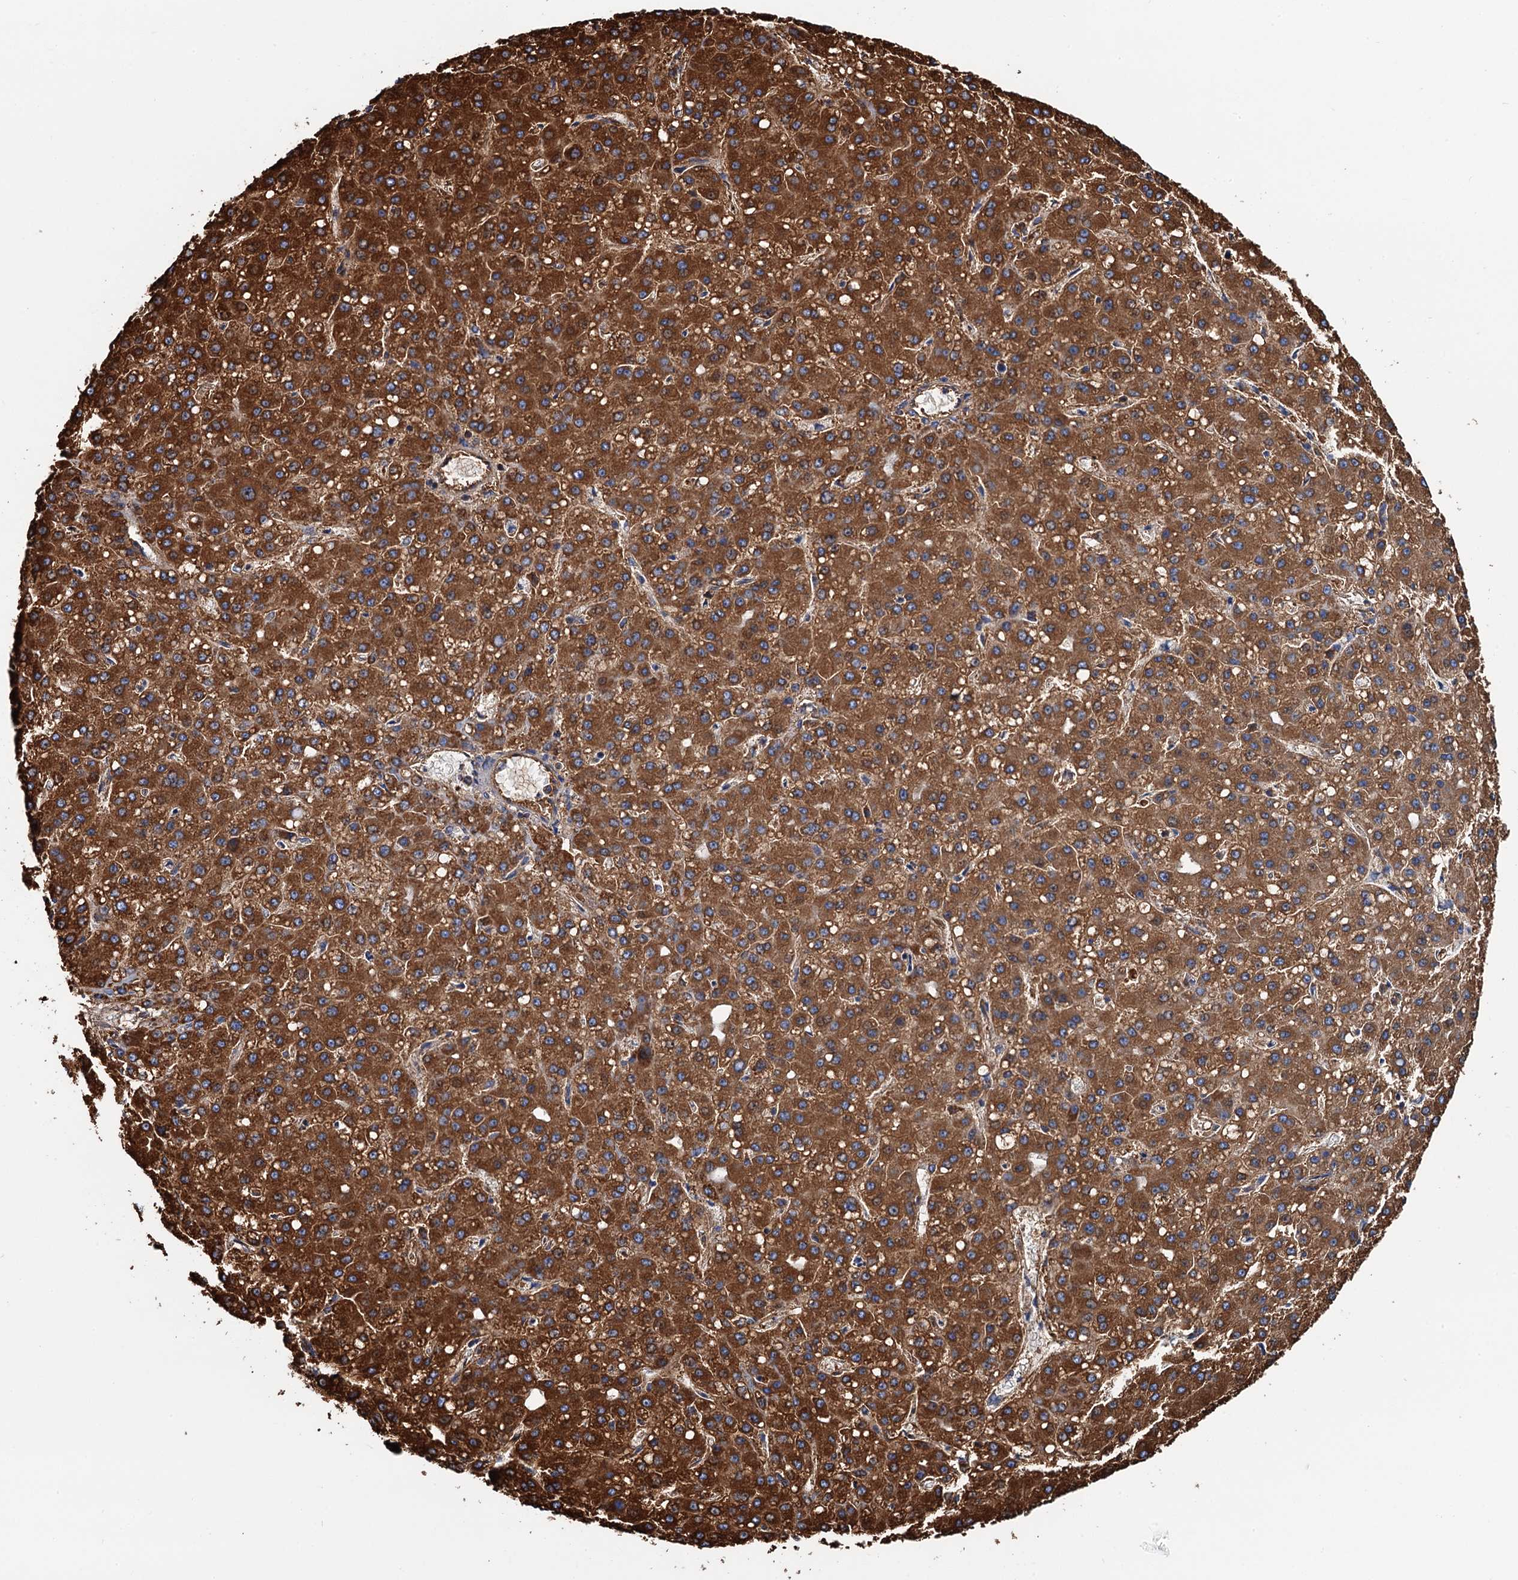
{"staining": {"intensity": "strong", "quantity": ">75%", "location": "cytoplasmic/membranous"}, "tissue": "liver cancer", "cell_type": "Tumor cells", "image_type": "cancer", "snomed": [{"axis": "morphology", "description": "Carcinoma, Hepatocellular, NOS"}, {"axis": "topography", "description": "Liver"}], "caption": "Strong cytoplasmic/membranous staining is identified in approximately >75% of tumor cells in hepatocellular carcinoma (liver).", "gene": "AAGAB", "patient": {"sex": "male", "age": 67}}